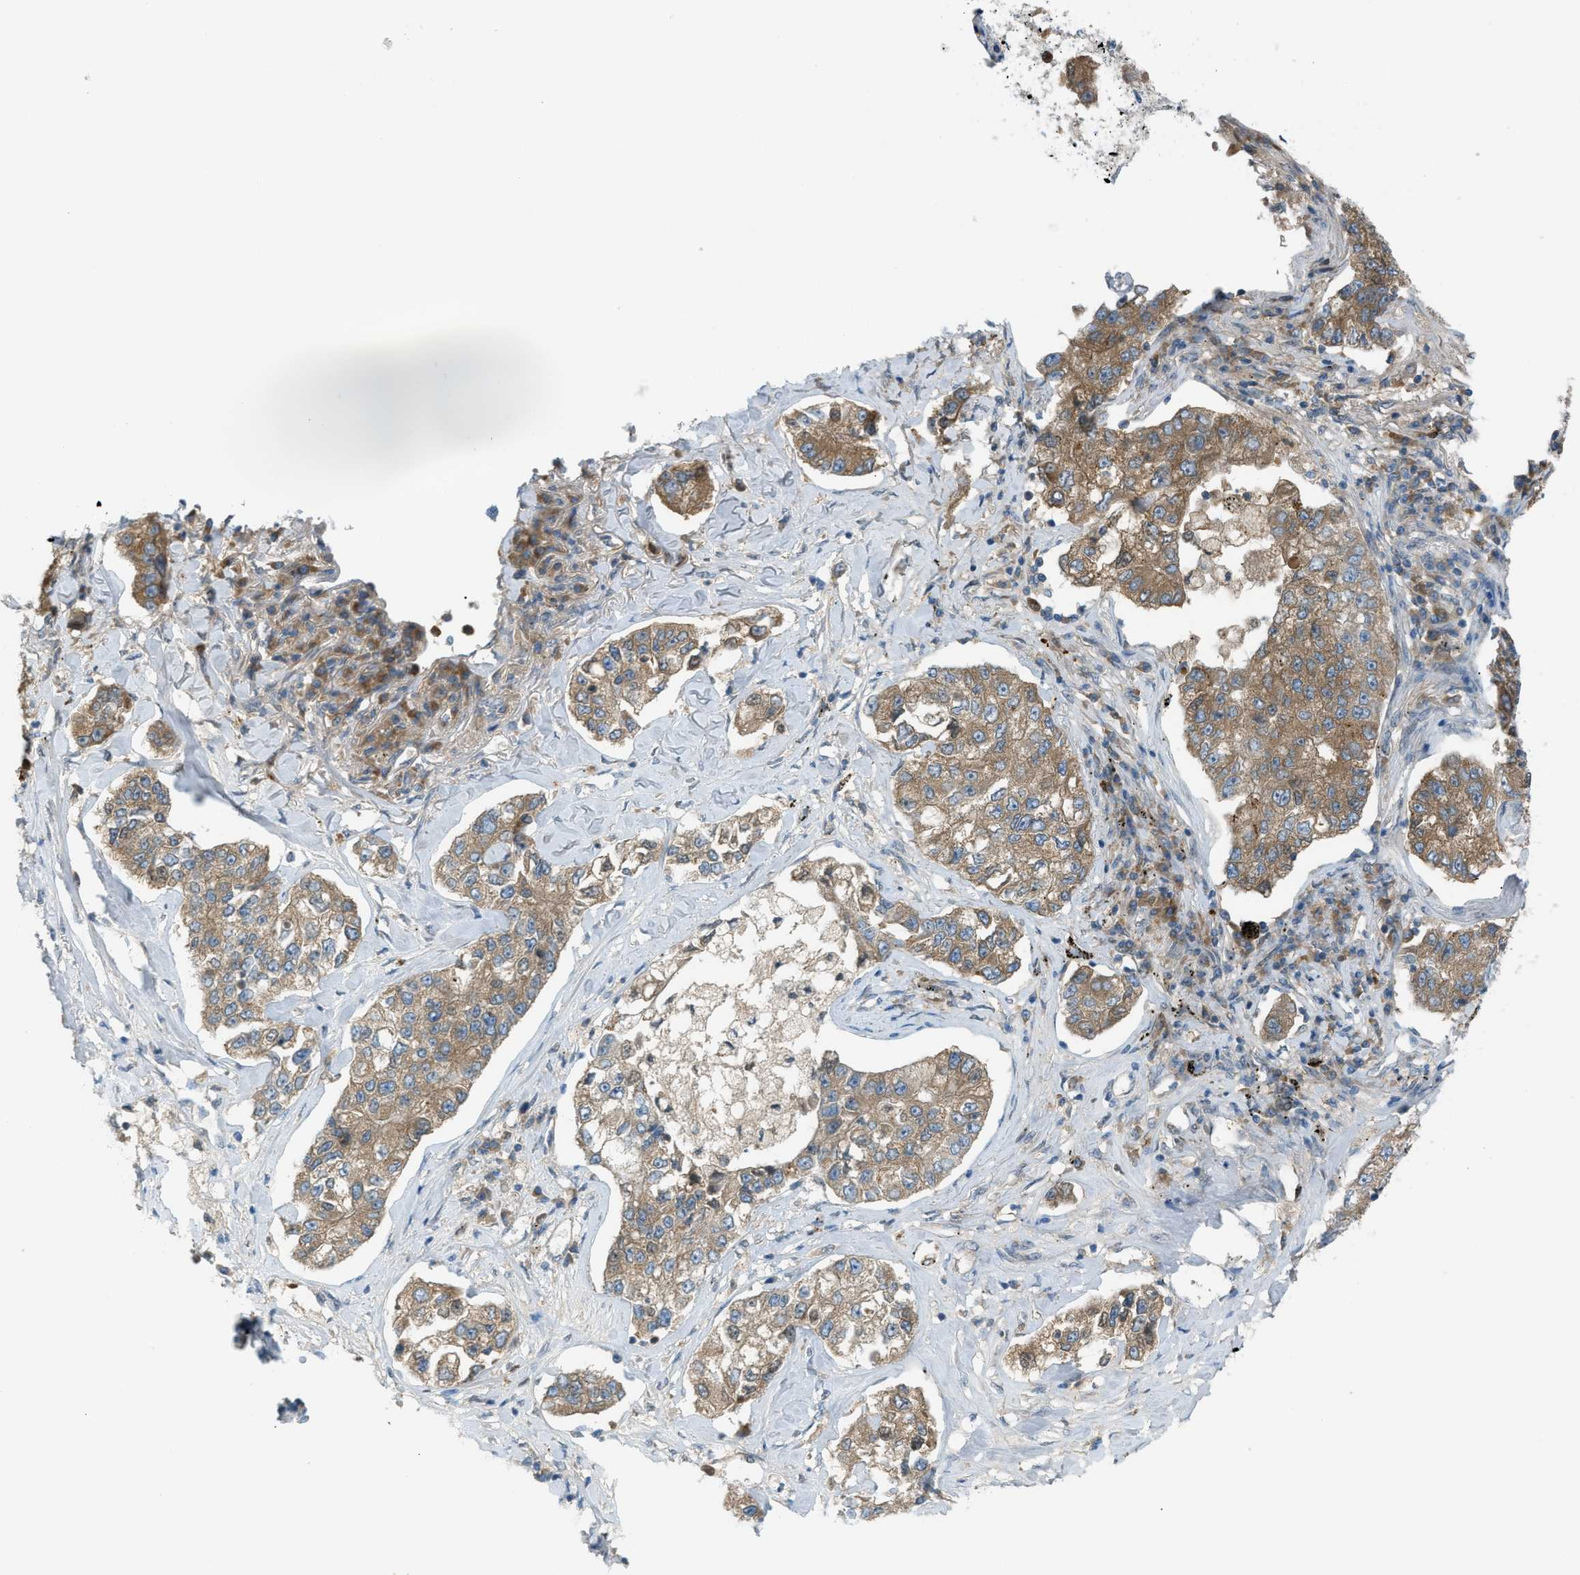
{"staining": {"intensity": "moderate", "quantity": ">75%", "location": "cytoplasmic/membranous"}, "tissue": "lung cancer", "cell_type": "Tumor cells", "image_type": "cancer", "snomed": [{"axis": "morphology", "description": "Adenocarcinoma, NOS"}, {"axis": "topography", "description": "Lung"}], "caption": "Tumor cells reveal medium levels of moderate cytoplasmic/membranous staining in approximately >75% of cells in adenocarcinoma (lung).", "gene": "DYRK1A", "patient": {"sex": "male", "age": 49}}